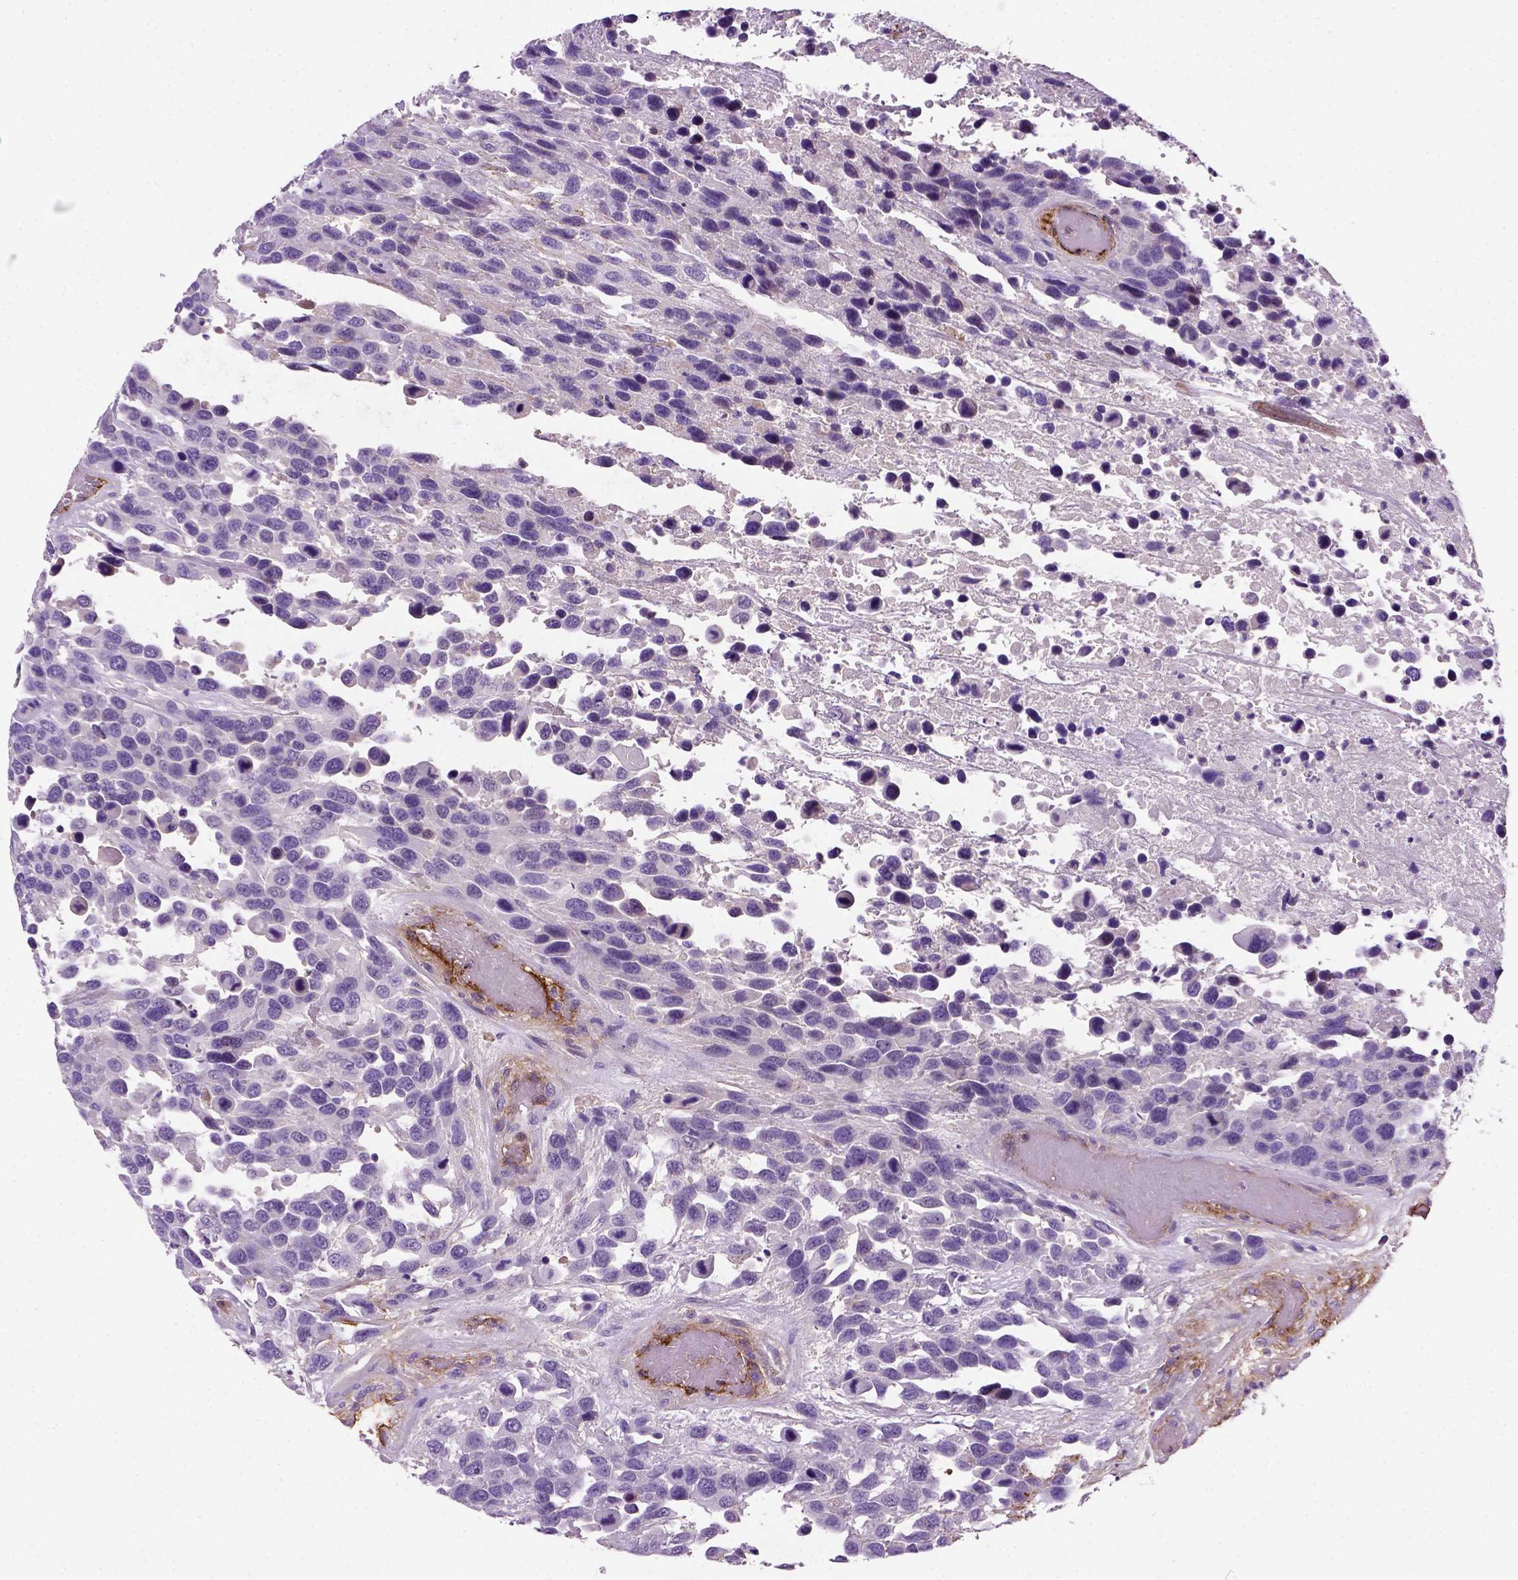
{"staining": {"intensity": "negative", "quantity": "none", "location": "none"}, "tissue": "urothelial cancer", "cell_type": "Tumor cells", "image_type": "cancer", "snomed": [{"axis": "morphology", "description": "Urothelial carcinoma, High grade"}, {"axis": "topography", "description": "Urinary bladder"}], "caption": "Immunohistochemistry image of neoplastic tissue: urothelial cancer stained with DAB (3,3'-diaminobenzidine) displays no significant protein staining in tumor cells.", "gene": "VWF", "patient": {"sex": "female", "age": 70}}